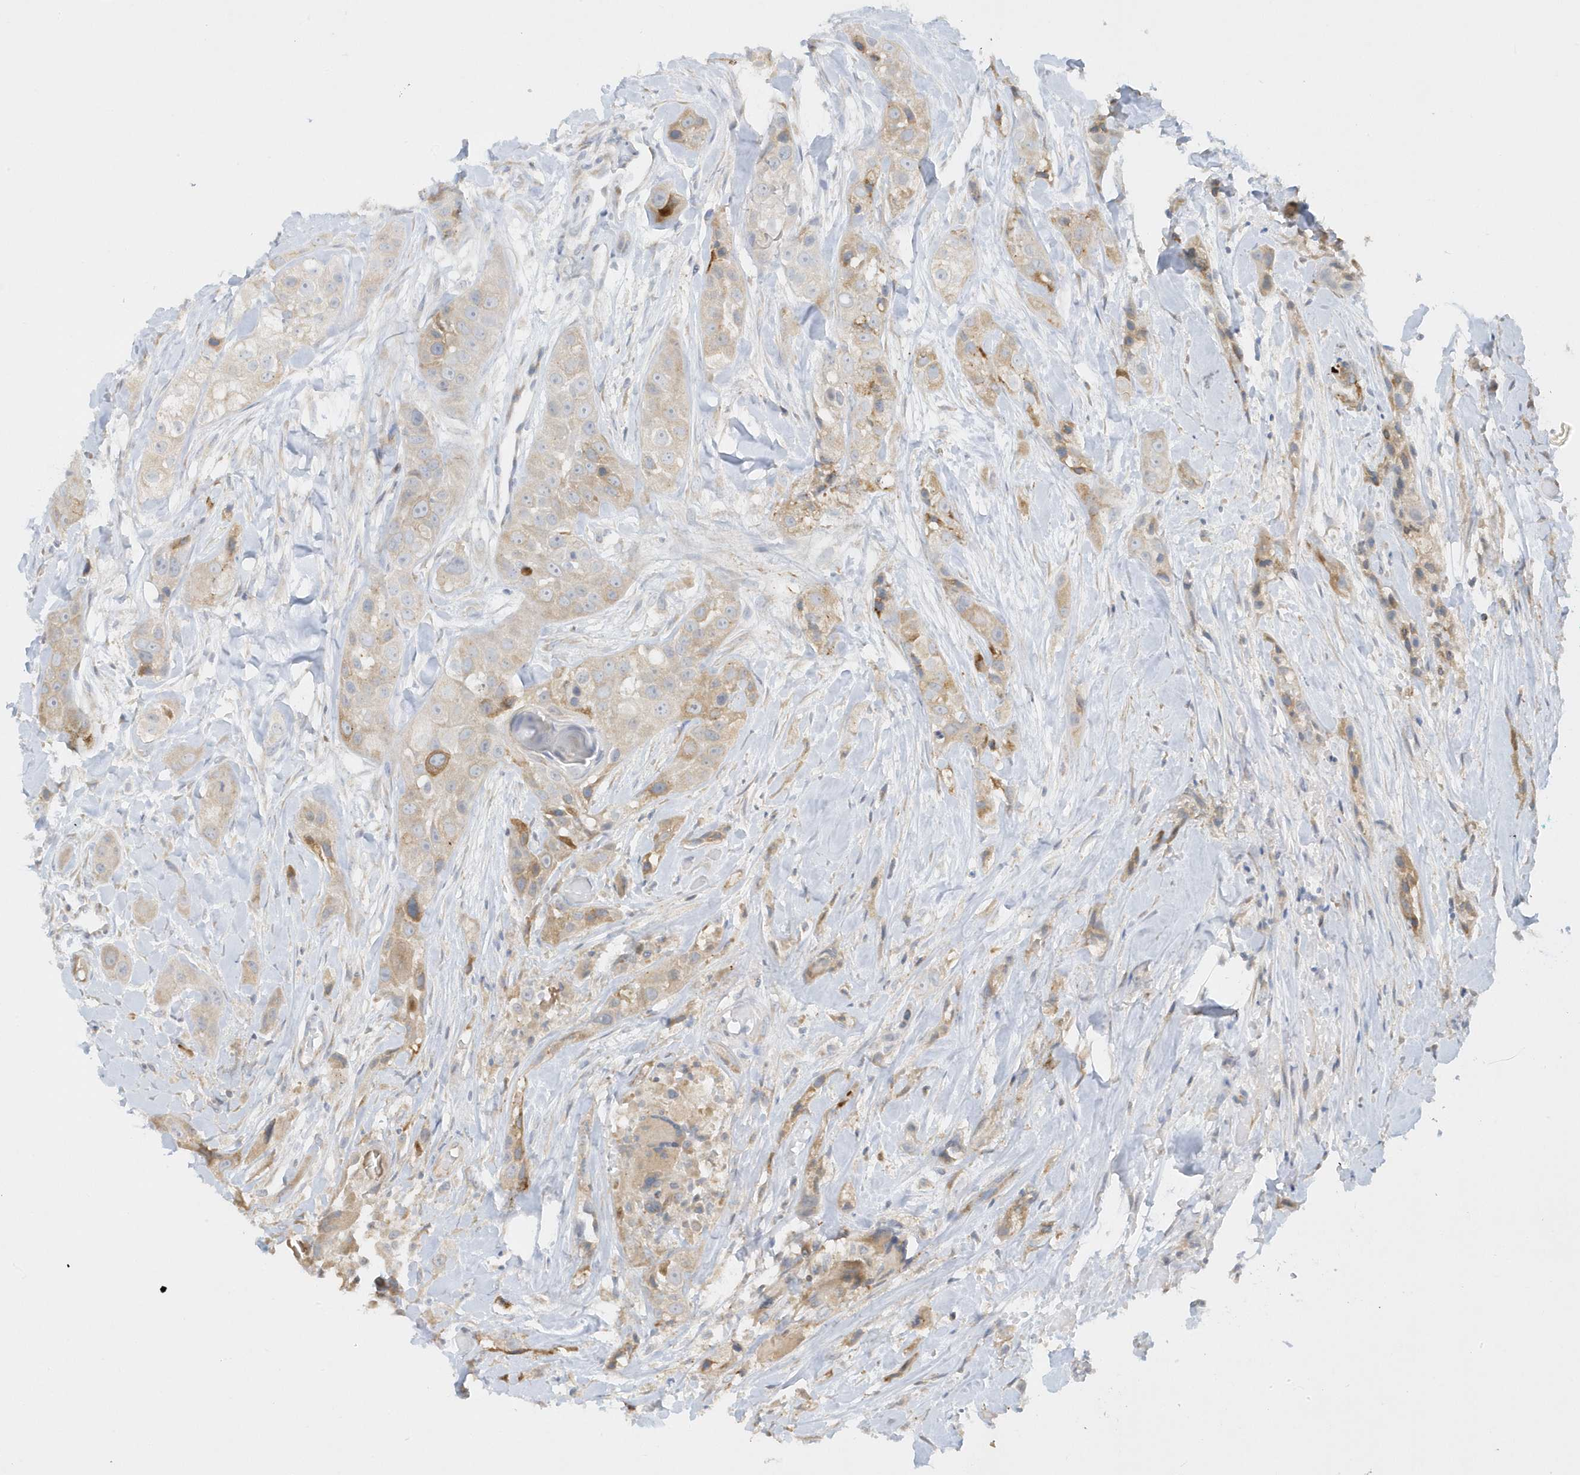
{"staining": {"intensity": "weak", "quantity": "<25%", "location": "cytoplasmic/membranous"}, "tissue": "head and neck cancer", "cell_type": "Tumor cells", "image_type": "cancer", "snomed": [{"axis": "morphology", "description": "Normal tissue, NOS"}, {"axis": "morphology", "description": "Squamous cell carcinoma, NOS"}, {"axis": "topography", "description": "Skeletal muscle"}, {"axis": "topography", "description": "Head-Neck"}], "caption": "IHC image of human squamous cell carcinoma (head and neck) stained for a protein (brown), which demonstrates no staining in tumor cells. (Brightfield microscopy of DAB immunohistochemistry (IHC) at high magnification).", "gene": "THADA", "patient": {"sex": "male", "age": 51}}